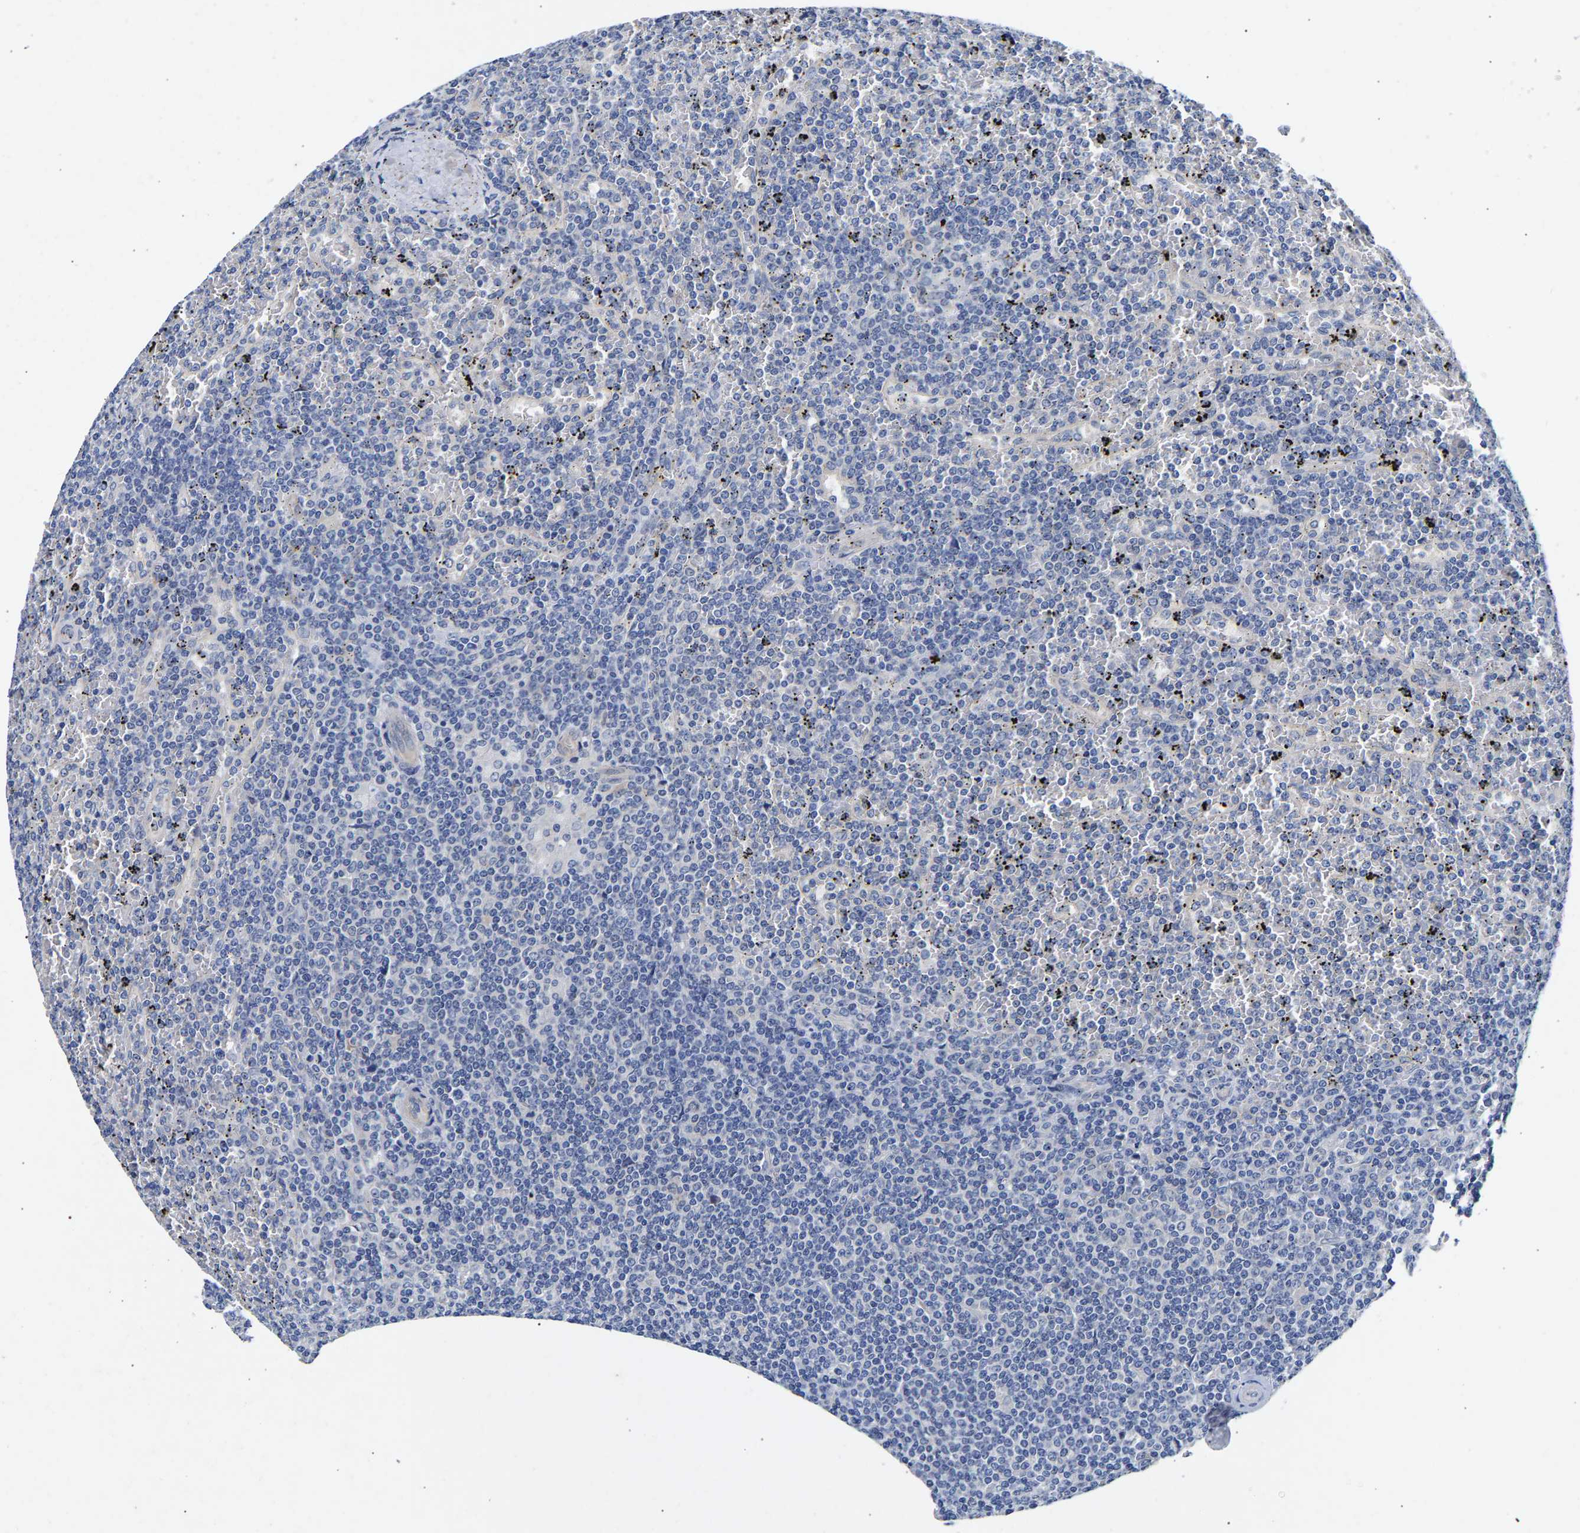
{"staining": {"intensity": "negative", "quantity": "none", "location": "none"}, "tissue": "lymphoma", "cell_type": "Tumor cells", "image_type": "cancer", "snomed": [{"axis": "morphology", "description": "Malignant lymphoma, non-Hodgkin's type, Low grade"}, {"axis": "topography", "description": "Spleen"}], "caption": "Photomicrograph shows no protein staining in tumor cells of lymphoma tissue.", "gene": "CCDC6", "patient": {"sex": "female", "age": 19}}